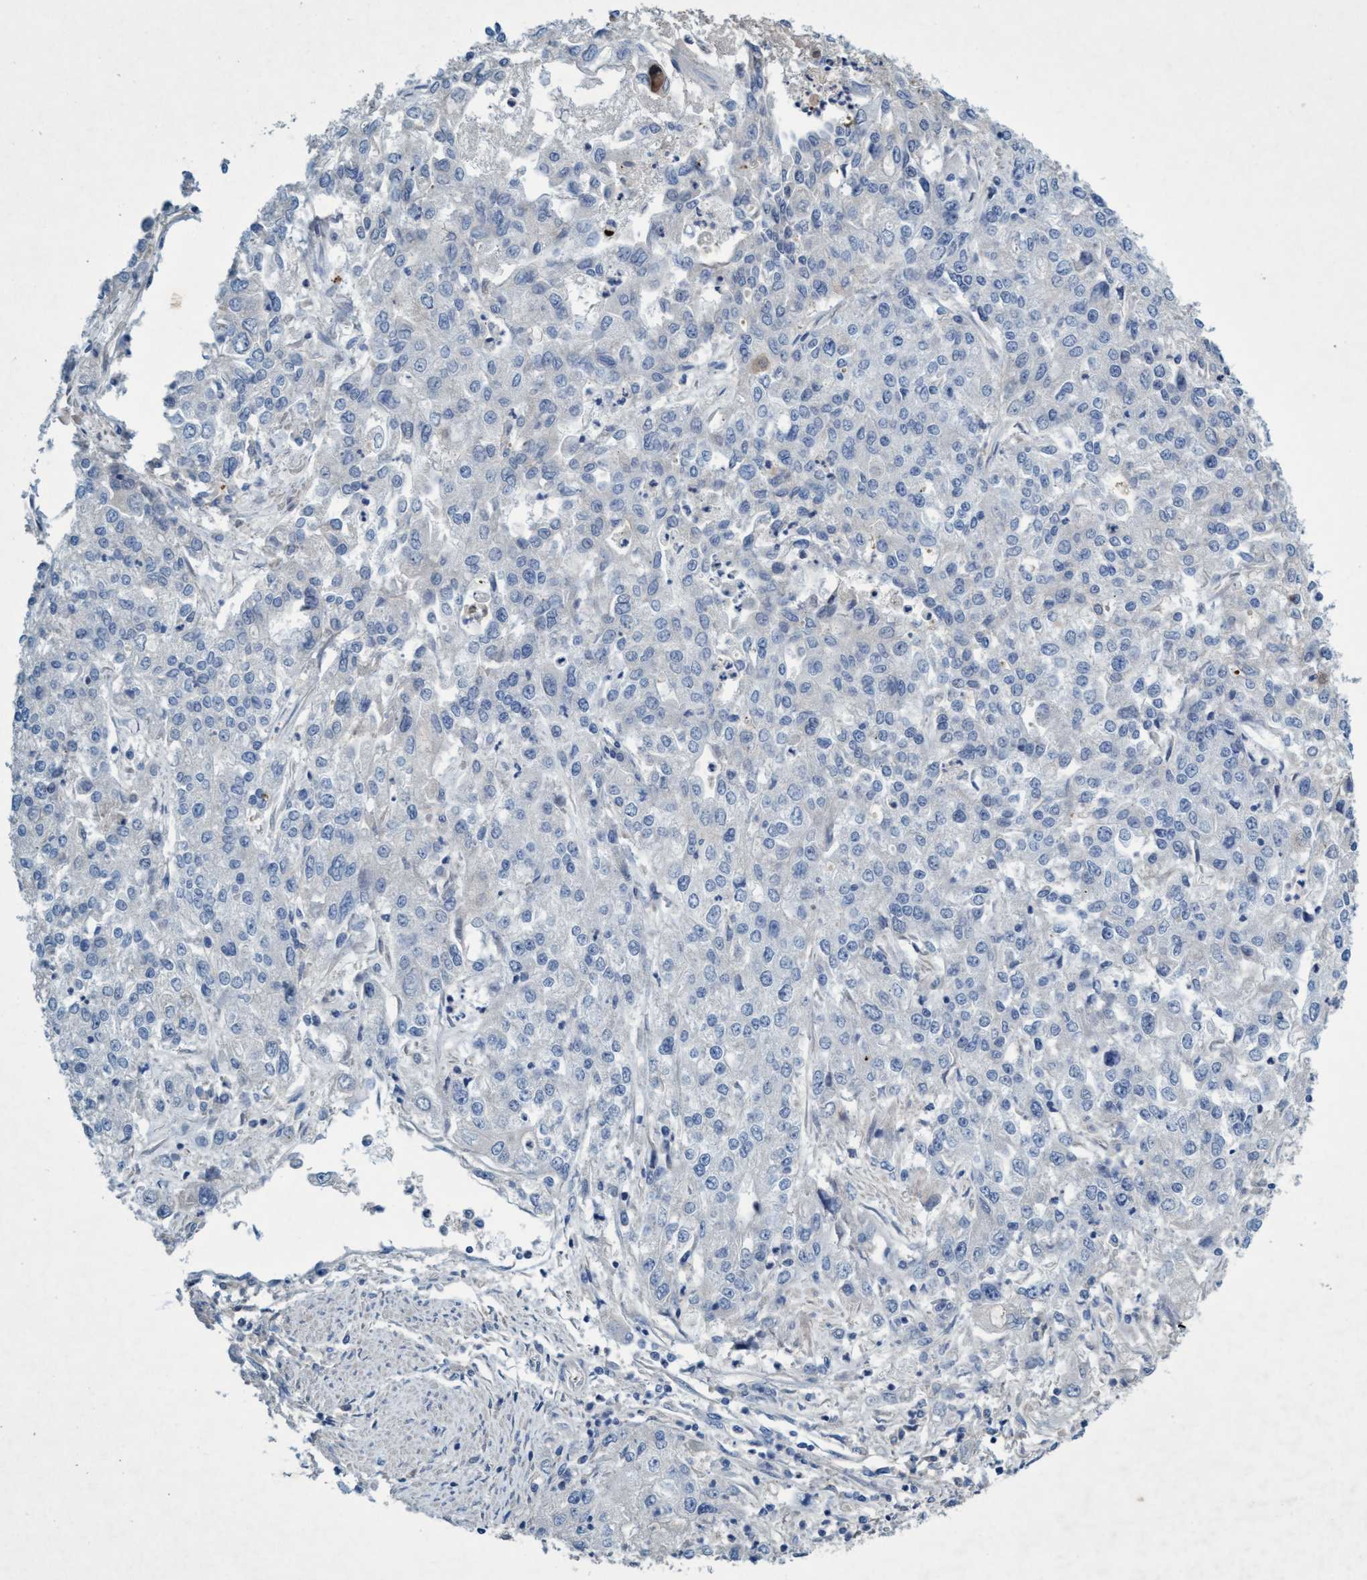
{"staining": {"intensity": "negative", "quantity": "none", "location": "none"}, "tissue": "endometrial cancer", "cell_type": "Tumor cells", "image_type": "cancer", "snomed": [{"axis": "morphology", "description": "Adenocarcinoma, NOS"}, {"axis": "topography", "description": "Endometrium"}], "caption": "There is no significant positivity in tumor cells of endometrial cancer.", "gene": "RNF208", "patient": {"sex": "female", "age": 49}}